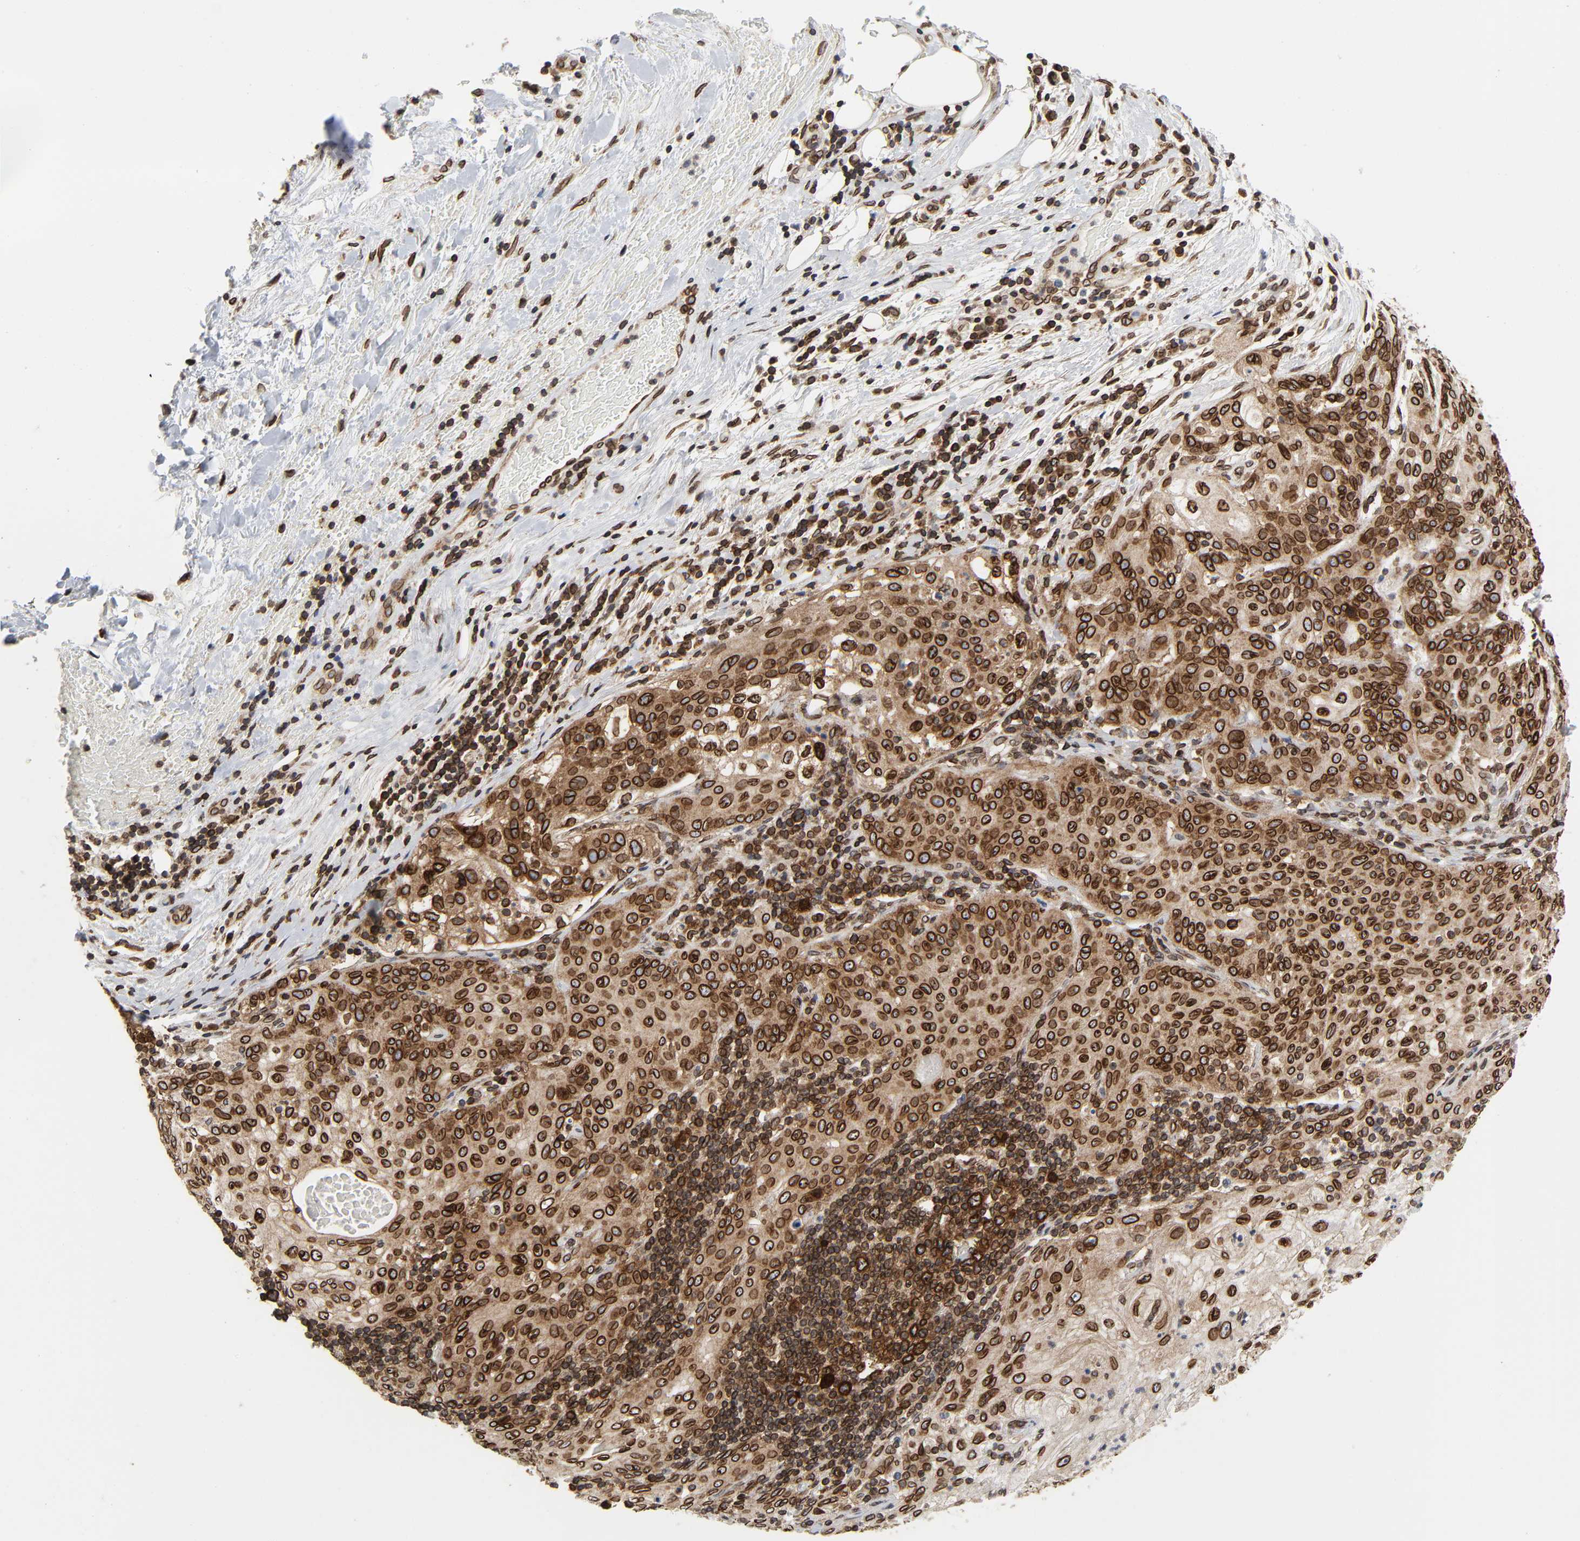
{"staining": {"intensity": "strong", "quantity": ">75%", "location": "cytoplasmic/membranous,nuclear"}, "tissue": "lung cancer", "cell_type": "Tumor cells", "image_type": "cancer", "snomed": [{"axis": "morphology", "description": "Inflammation, NOS"}, {"axis": "morphology", "description": "Squamous cell carcinoma, NOS"}, {"axis": "topography", "description": "Lymph node"}, {"axis": "topography", "description": "Soft tissue"}, {"axis": "topography", "description": "Lung"}], "caption": "The immunohistochemical stain shows strong cytoplasmic/membranous and nuclear staining in tumor cells of lung cancer tissue.", "gene": "RANGAP1", "patient": {"sex": "male", "age": 66}}